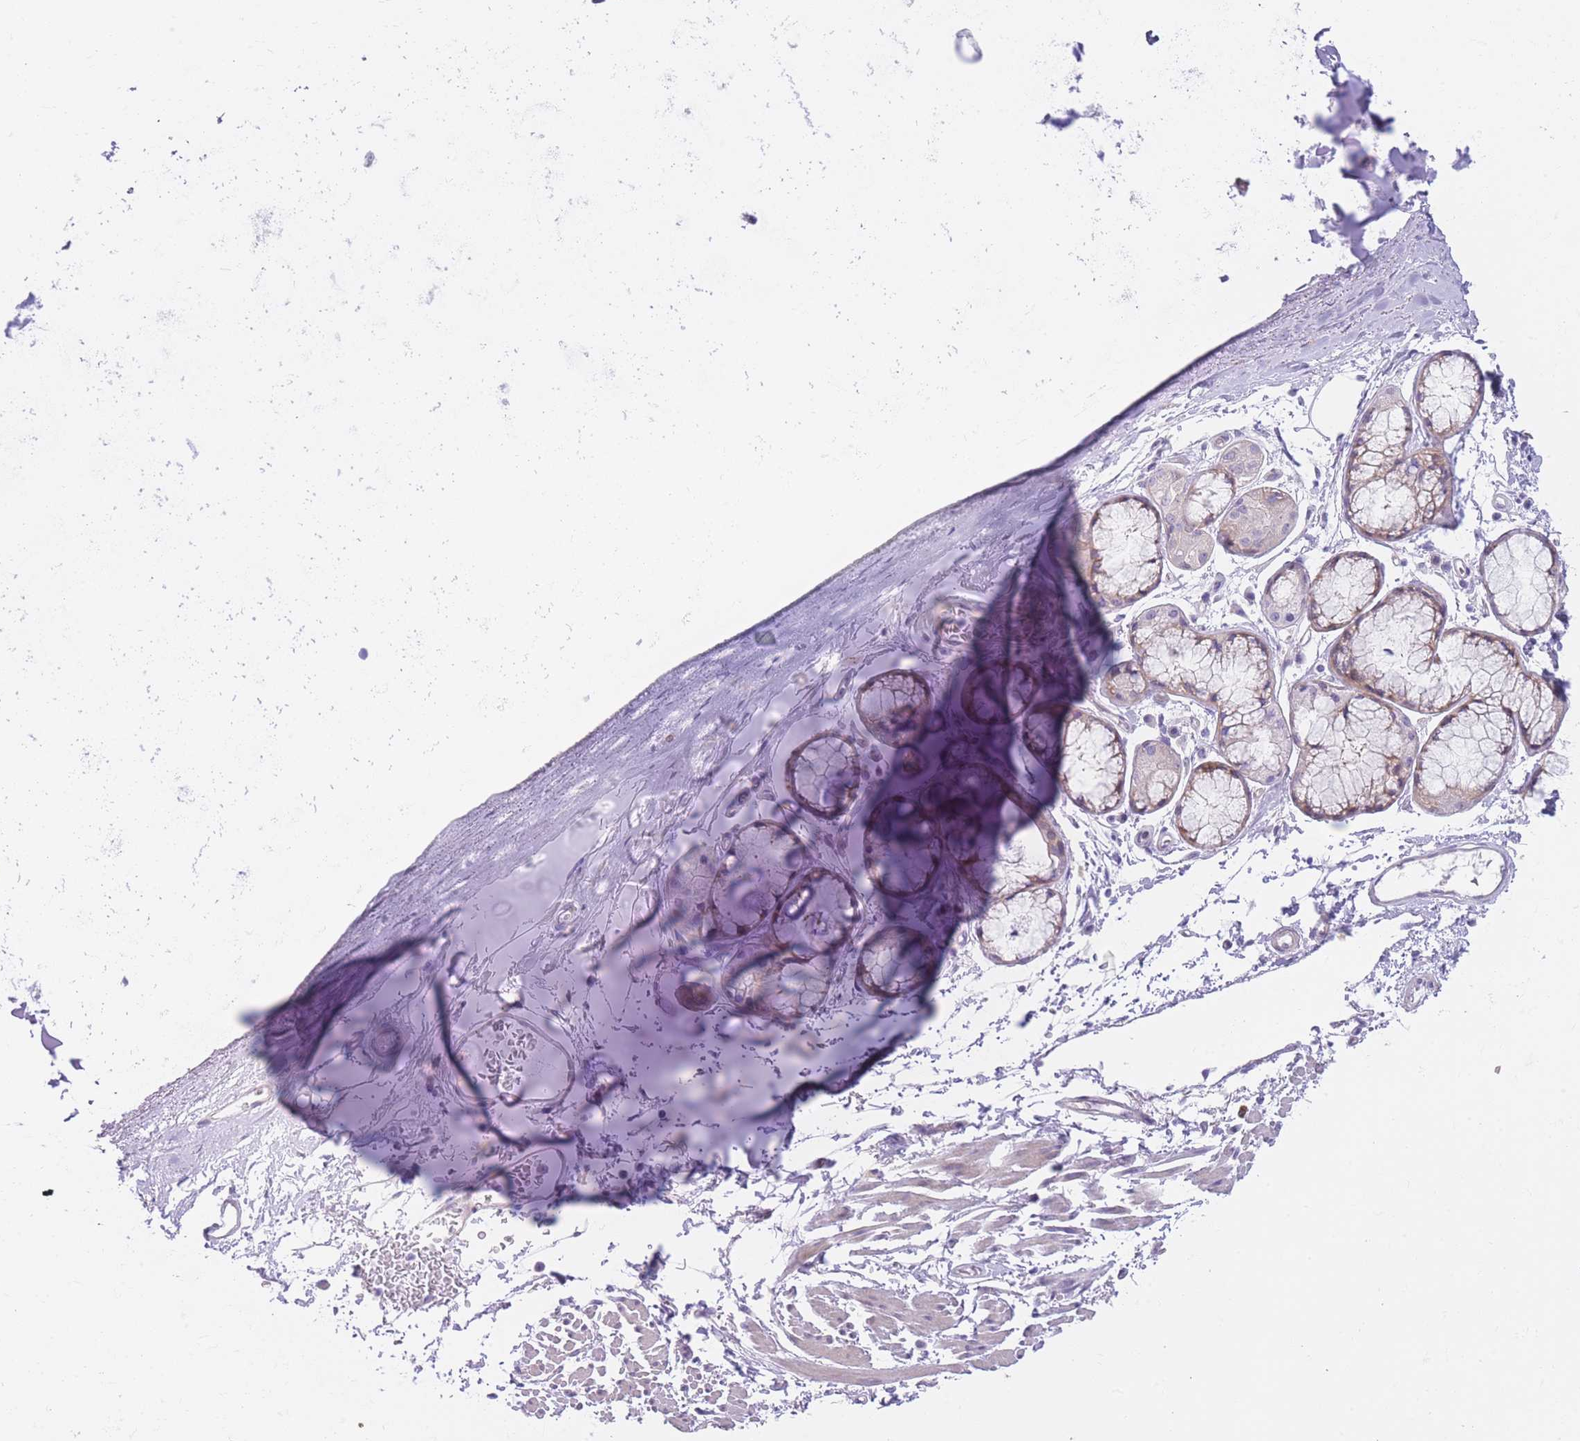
{"staining": {"intensity": "negative", "quantity": "none", "location": "none"}, "tissue": "soft tissue", "cell_type": "Chondrocytes", "image_type": "normal", "snomed": [{"axis": "morphology", "description": "Normal tissue, NOS"}, {"axis": "topography", "description": "Cartilage tissue"}], "caption": "High power microscopy photomicrograph of an immunohistochemistry image of unremarkable soft tissue, revealing no significant positivity in chondrocytes. (Immunohistochemistry (ihc), brightfield microscopy, high magnification).", "gene": "IMPG1", "patient": {"sex": "male", "age": 73}}